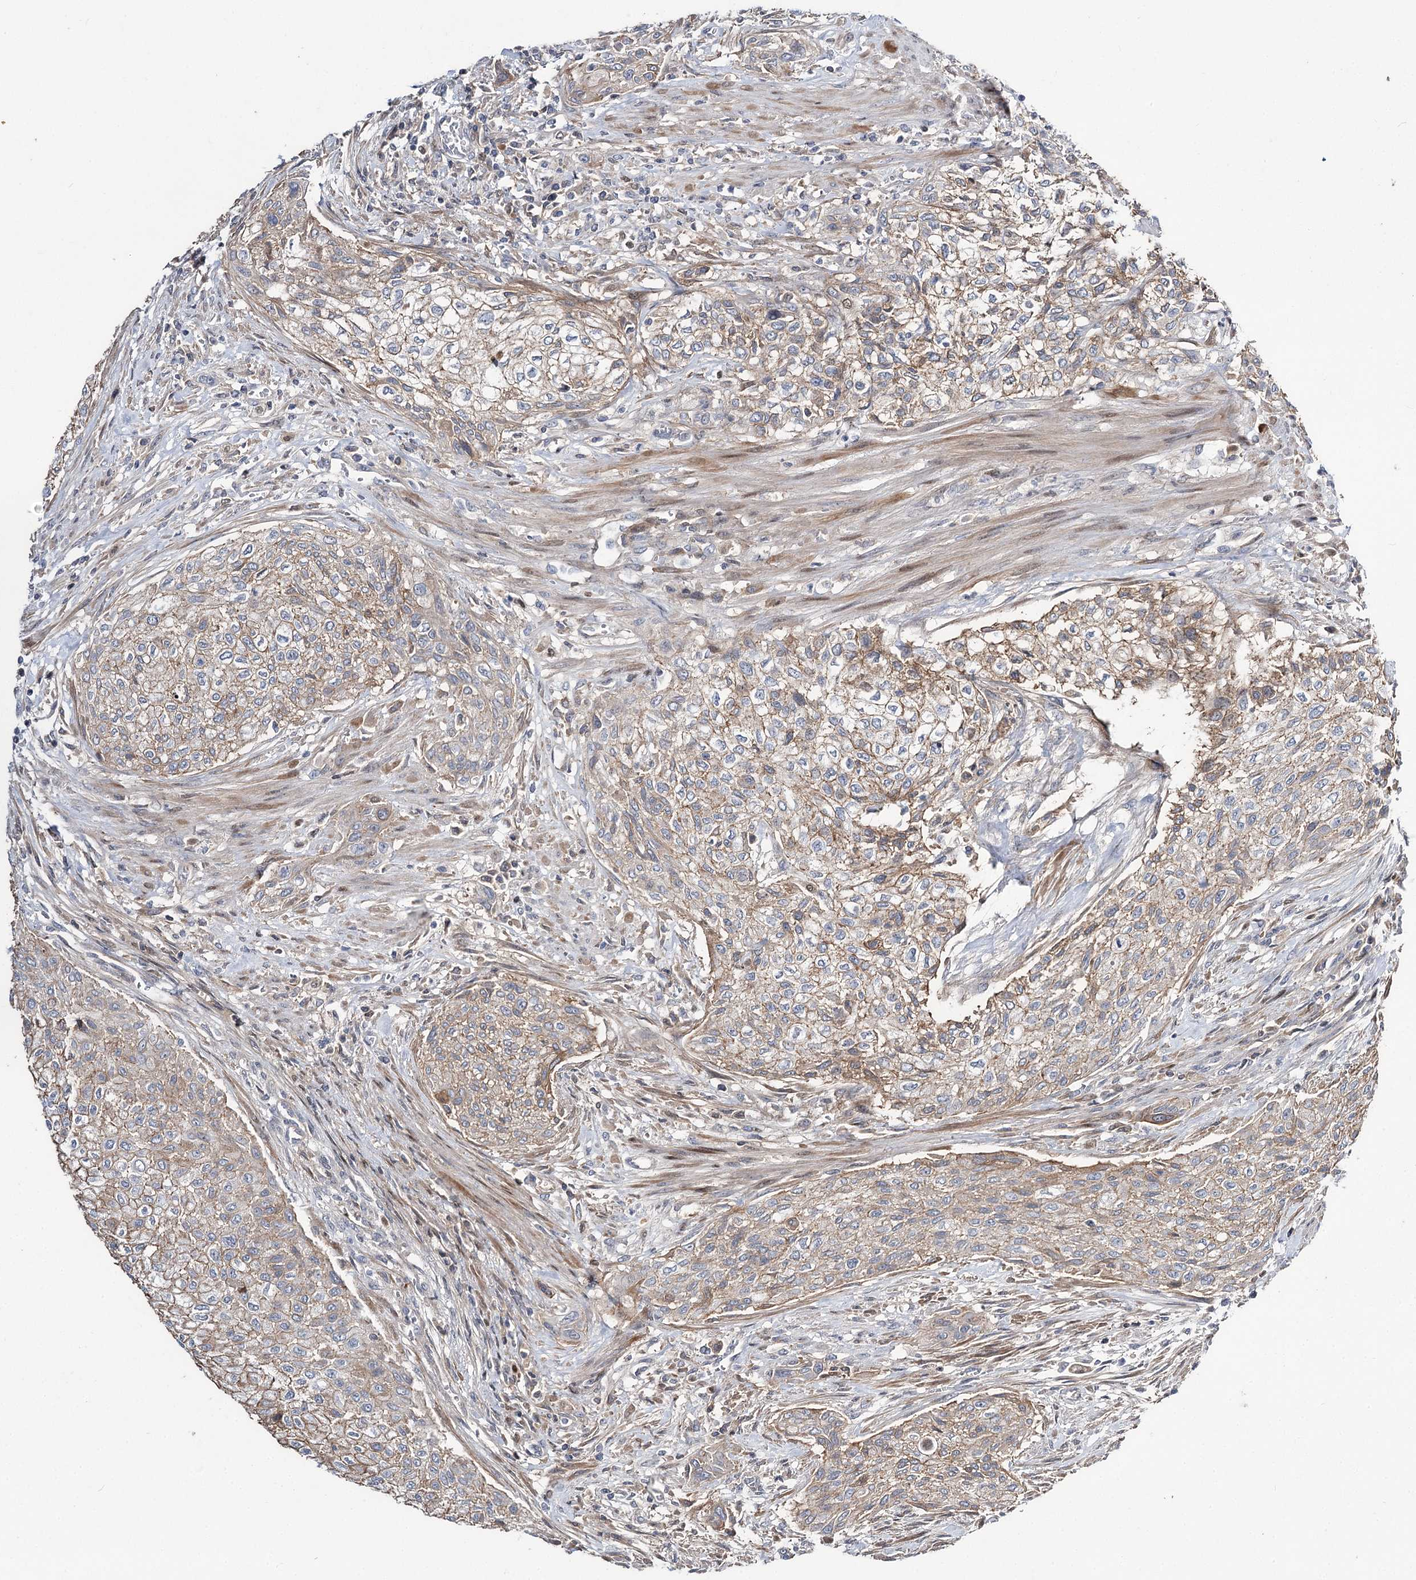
{"staining": {"intensity": "moderate", "quantity": "25%-75%", "location": "cytoplasmic/membranous"}, "tissue": "urothelial cancer", "cell_type": "Tumor cells", "image_type": "cancer", "snomed": [{"axis": "morphology", "description": "Urothelial carcinoma, High grade"}, {"axis": "topography", "description": "Urinary bladder"}], "caption": "Urothelial cancer was stained to show a protein in brown. There is medium levels of moderate cytoplasmic/membranous expression in approximately 25%-75% of tumor cells. (Brightfield microscopy of DAB IHC at high magnification).", "gene": "ITFG2", "patient": {"sex": "male", "age": 35}}